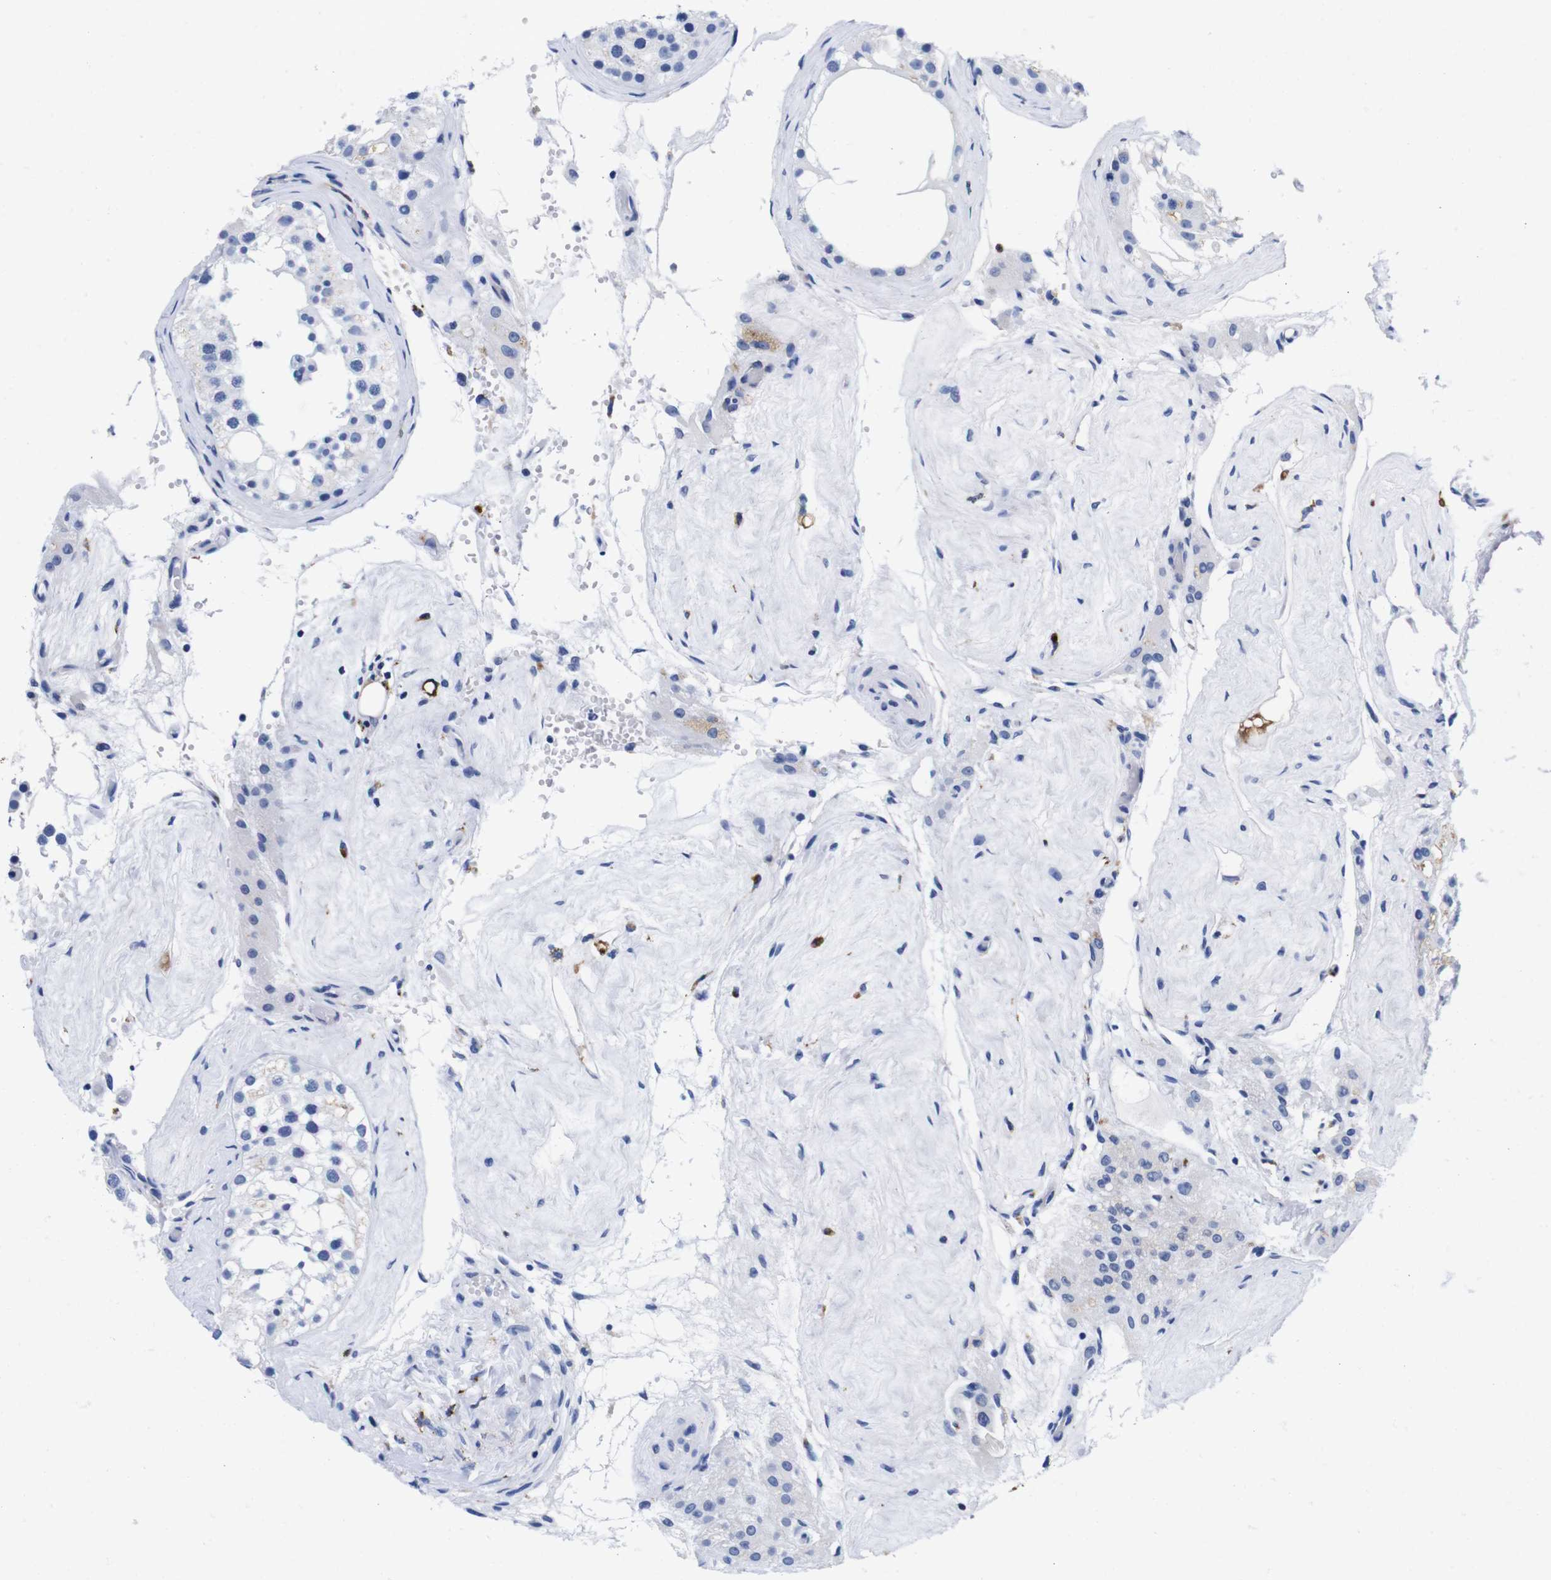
{"staining": {"intensity": "negative", "quantity": "none", "location": "none"}, "tissue": "testis", "cell_type": "Cells in seminiferous ducts", "image_type": "normal", "snomed": [{"axis": "morphology", "description": "Normal tissue, NOS"}, {"axis": "morphology", "description": "Seminoma, NOS"}, {"axis": "topography", "description": "Testis"}], "caption": "Unremarkable testis was stained to show a protein in brown. There is no significant expression in cells in seminiferous ducts.", "gene": "ENSG00000248993", "patient": {"sex": "male", "age": 71}}